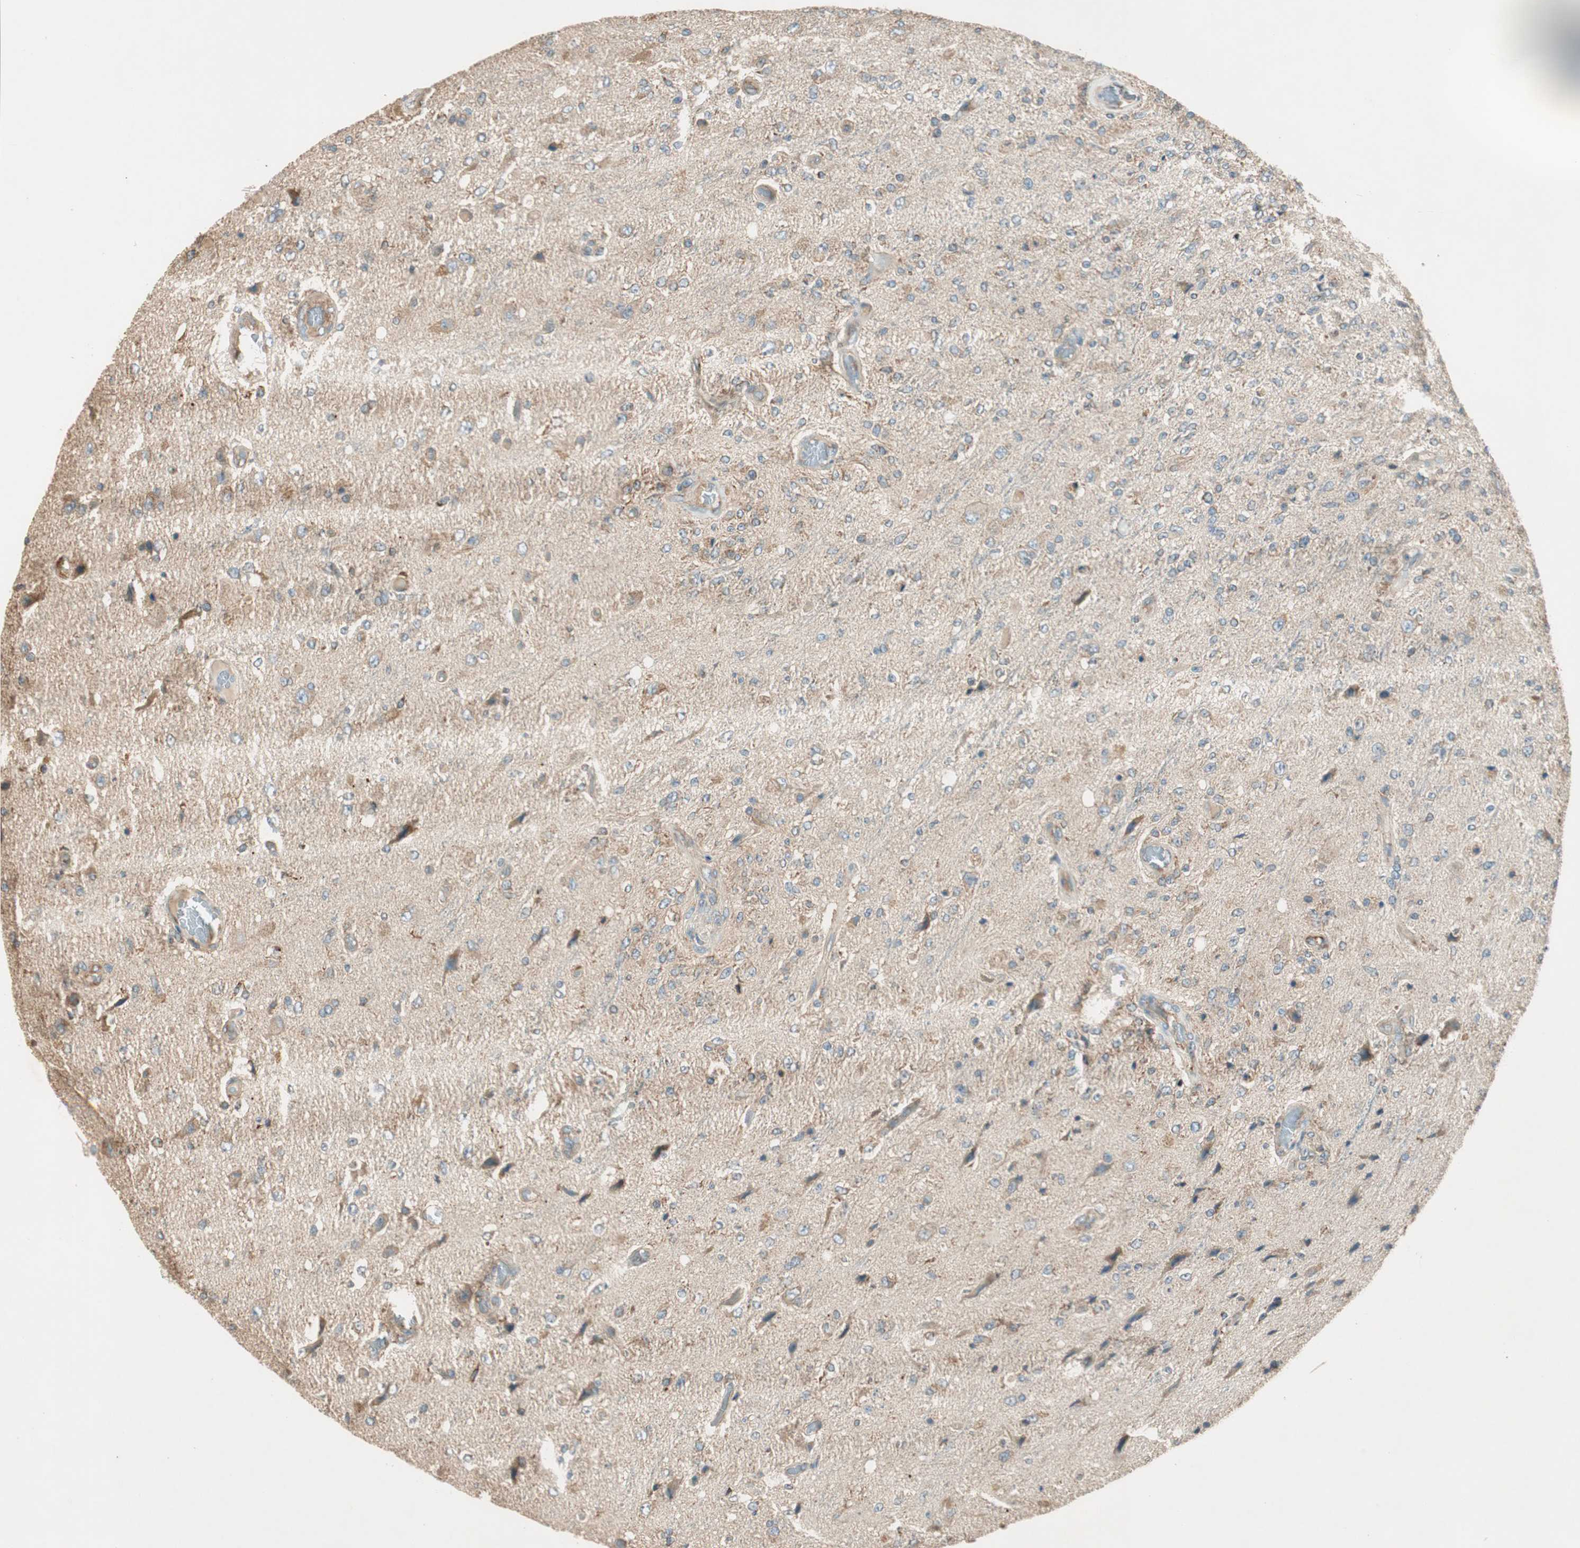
{"staining": {"intensity": "moderate", "quantity": "25%-75%", "location": "cytoplasmic/membranous"}, "tissue": "glioma", "cell_type": "Tumor cells", "image_type": "cancer", "snomed": [{"axis": "morphology", "description": "Normal tissue, NOS"}, {"axis": "morphology", "description": "Glioma, malignant, High grade"}, {"axis": "topography", "description": "Cerebral cortex"}], "caption": "Protein analysis of glioma tissue reveals moderate cytoplasmic/membranous positivity in about 25%-75% of tumor cells. (brown staining indicates protein expression, while blue staining denotes nuclei).", "gene": "CC2D1A", "patient": {"sex": "male", "age": 77}}